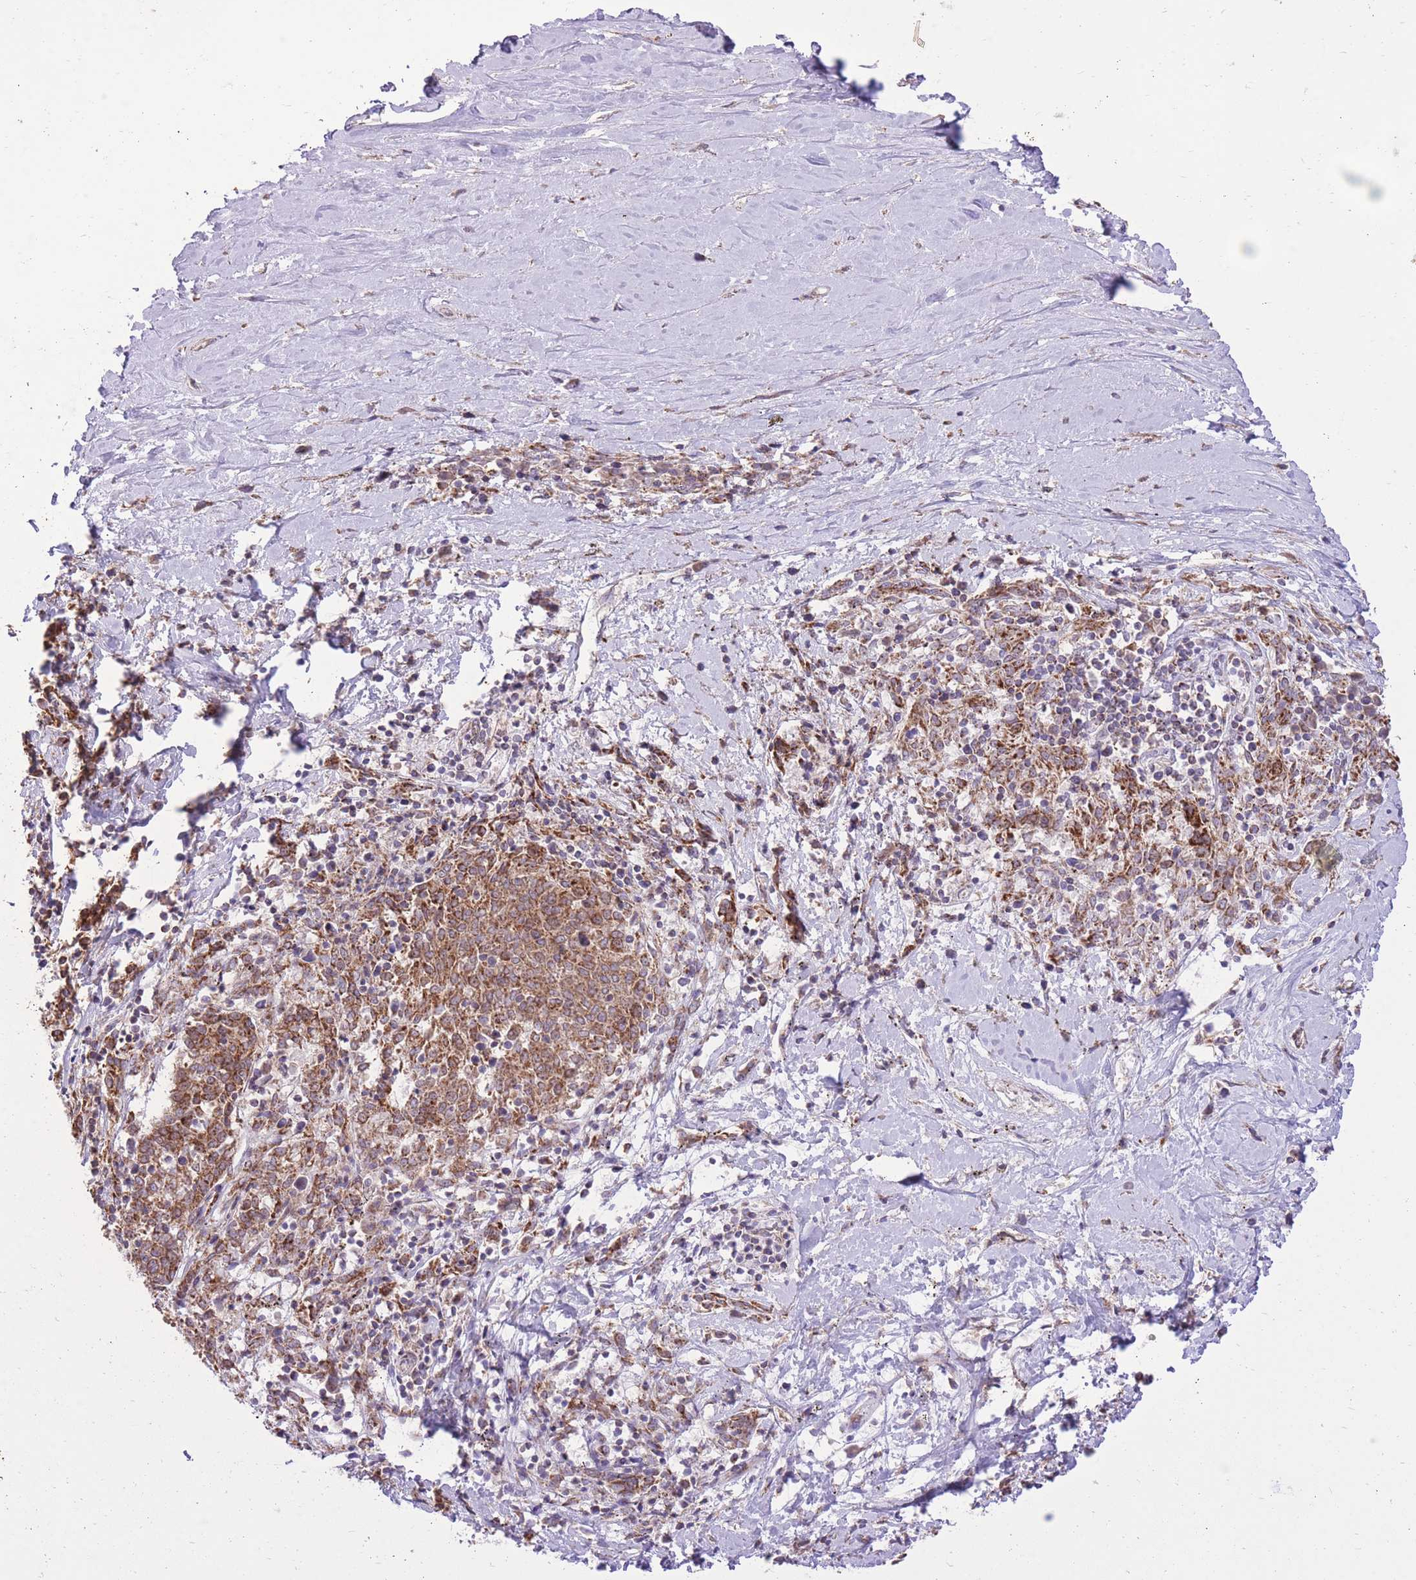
{"staining": {"intensity": "moderate", "quantity": ">75%", "location": "cytoplasmic/membranous"}, "tissue": "melanoma", "cell_type": "Tumor cells", "image_type": "cancer", "snomed": [{"axis": "morphology", "description": "Malignant melanoma, NOS"}, {"axis": "topography", "description": "Skin"}], "caption": "The image reveals a brown stain indicating the presence of a protein in the cytoplasmic/membranous of tumor cells in malignant melanoma. The protein of interest is shown in brown color, while the nuclei are stained blue.", "gene": "SLC4A4", "patient": {"sex": "female", "age": 72}}